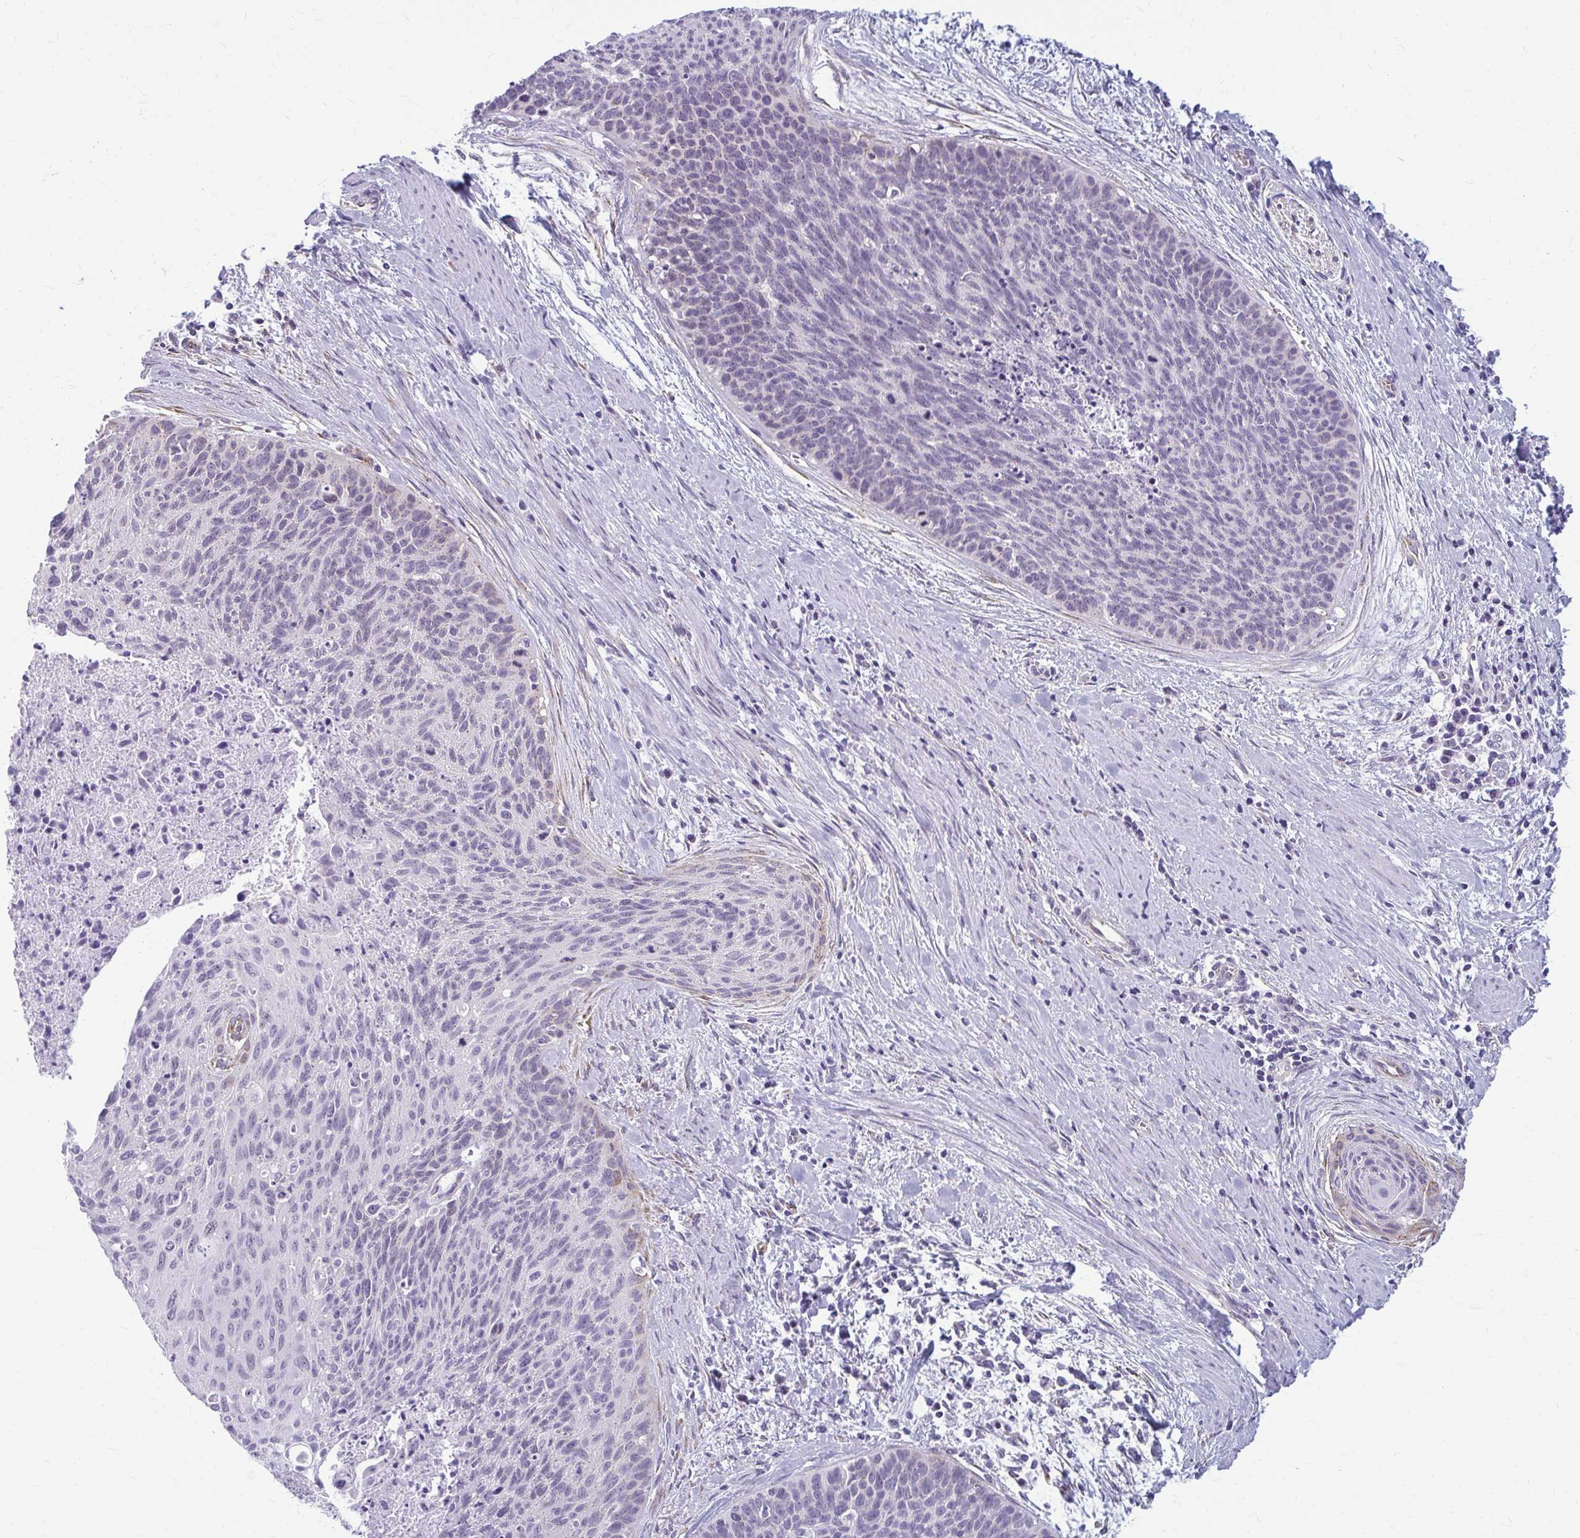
{"staining": {"intensity": "negative", "quantity": "none", "location": "none"}, "tissue": "cervical cancer", "cell_type": "Tumor cells", "image_type": "cancer", "snomed": [{"axis": "morphology", "description": "Squamous cell carcinoma, NOS"}, {"axis": "topography", "description": "Cervix"}], "caption": "Photomicrograph shows no protein positivity in tumor cells of cervical squamous cell carcinoma tissue. (DAB (3,3'-diaminobenzidine) IHC with hematoxylin counter stain).", "gene": "DEPP1", "patient": {"sex": "female", "age": 55}}